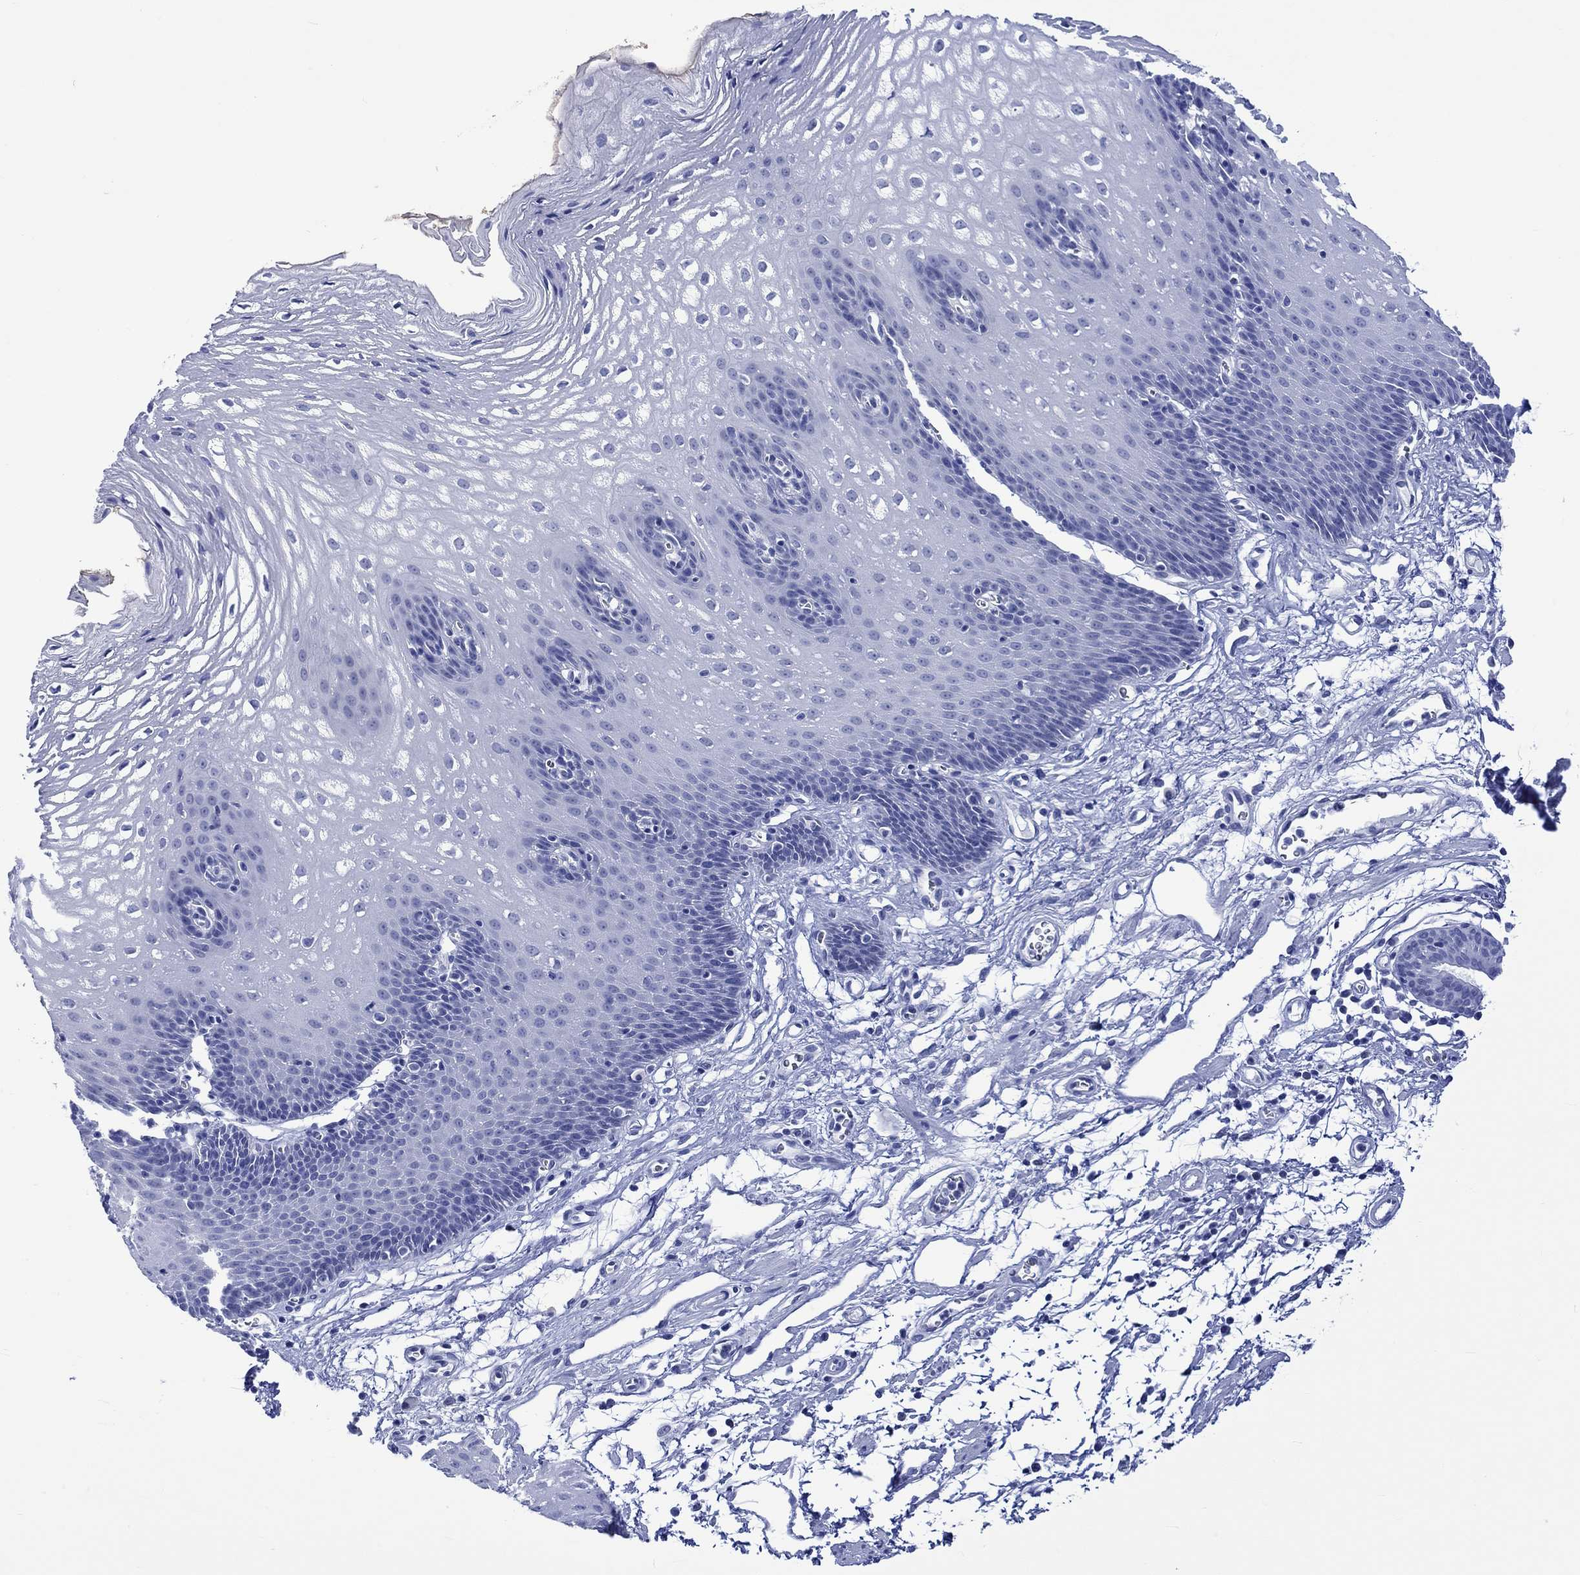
{"staining": {"intensity": "negative", "quantity": "none", "location": "none"}, "tissue": "esophagus", "cell_type": "Squamous epithelial cells", "image_type": "normal", "snomed": [{"axis": "morphology", "description": "Normal tissue, NOS"}, {"axis": "topography", "description": "Esophagus"}], "caption": "Immunohistochemistry of normal human esophagus exhibits no expression in squamous epithelial cells. Brightfield microscopy of immunohistochemistry stained with DAB (brown) and hematoxylin (blue), captured at high magnification.", "gene": "KLHL33", "patient": {"sex": "male", "age": 72}}